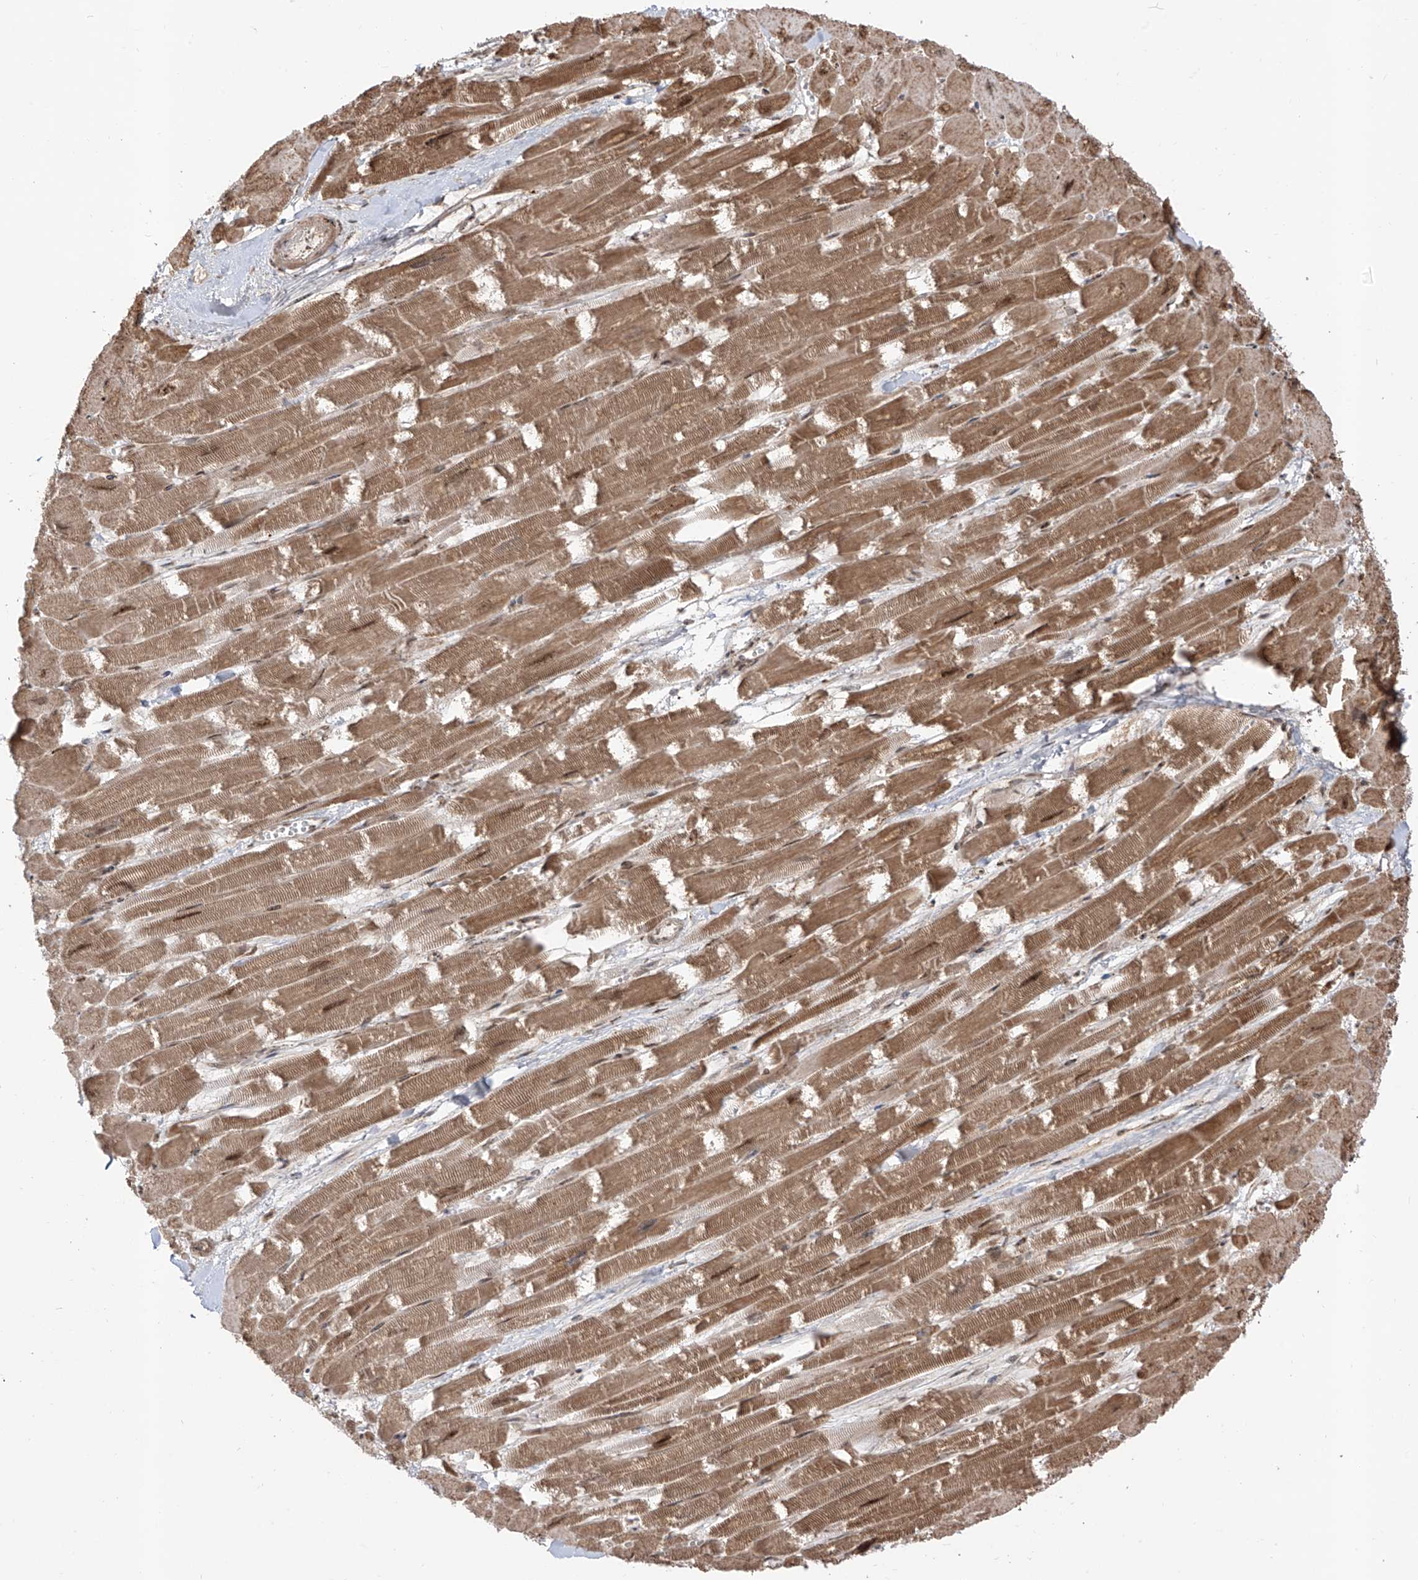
{"staining": {"intensity": "moderate", "quantity": ">75%", "location": "cytoplasmic/membranous,nuclear"}, "tissue": "heart muscle", "cell_type": "Cardiomyocytes", "image_type": "normal", "snomed": [{"axis": "morphology", "description": "Normal tissue, NOS"}, {"axis": "topography", "description": "Heart"}], "caption": "Immunohistochemistry (IHC) of benign heart muscle exhibits medium levels of moderate cytoplasmic/membranous,nuclear expression in about >75% of cardiomyocytes.", "gene": "ZBTB8A", "patient": {"sex": "male", "age": 54}}